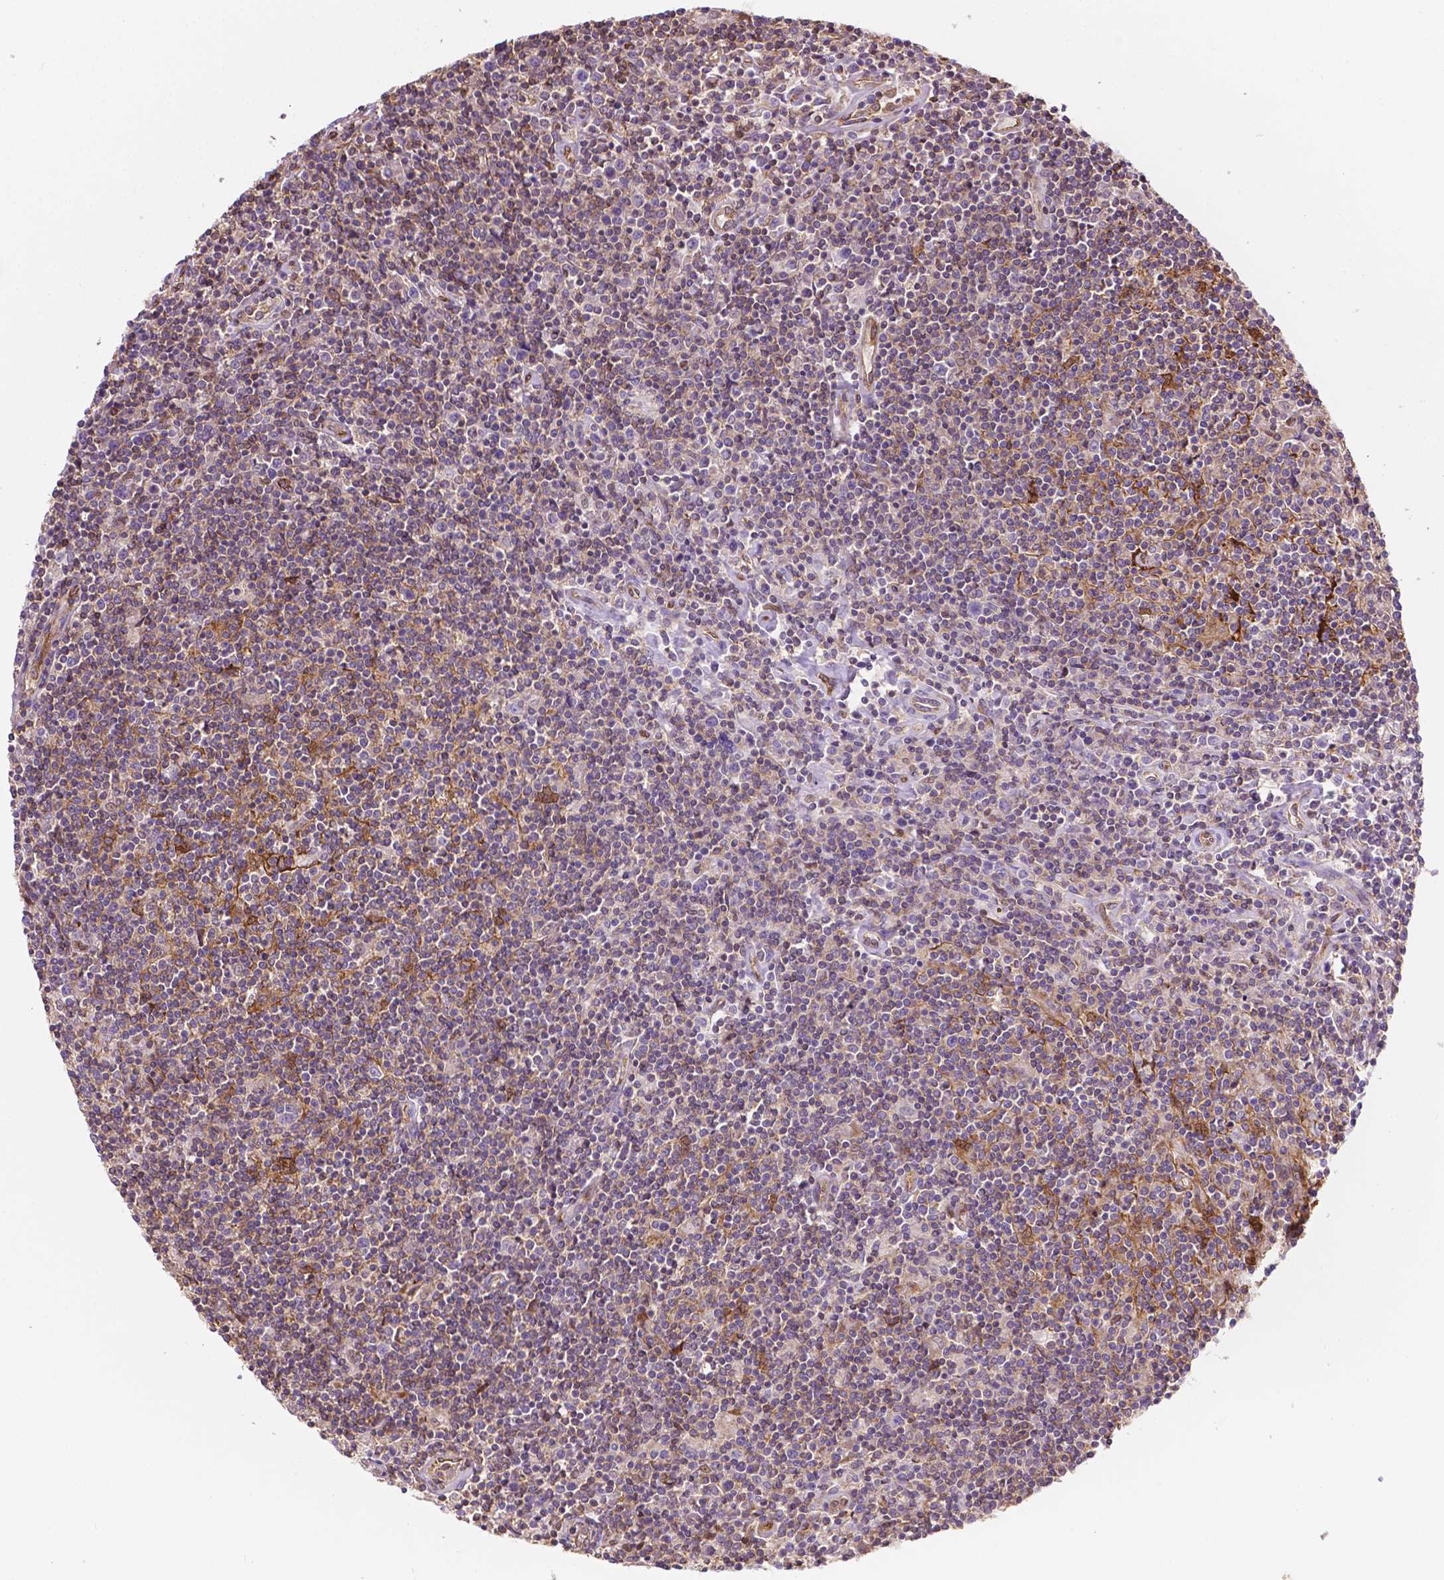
{"staining": {"intensity": "negative", "quantity": "none", "location": "none"}, "tissue": "lymphoma", "cell_type": "Tumor cells", "image_type": "cancer", "snomed": [{"axis": "morphology", "description": "Hodgkin's disease, NOS"}, {"axis": "topography", "description": "Lymph node"}], "caption": "Hodgkin's disease was stained to show a protein in brown. There is no significant positivity in tumor cells.", "gene": "DCN", "patient": {"sex": "male", "age": 40}}